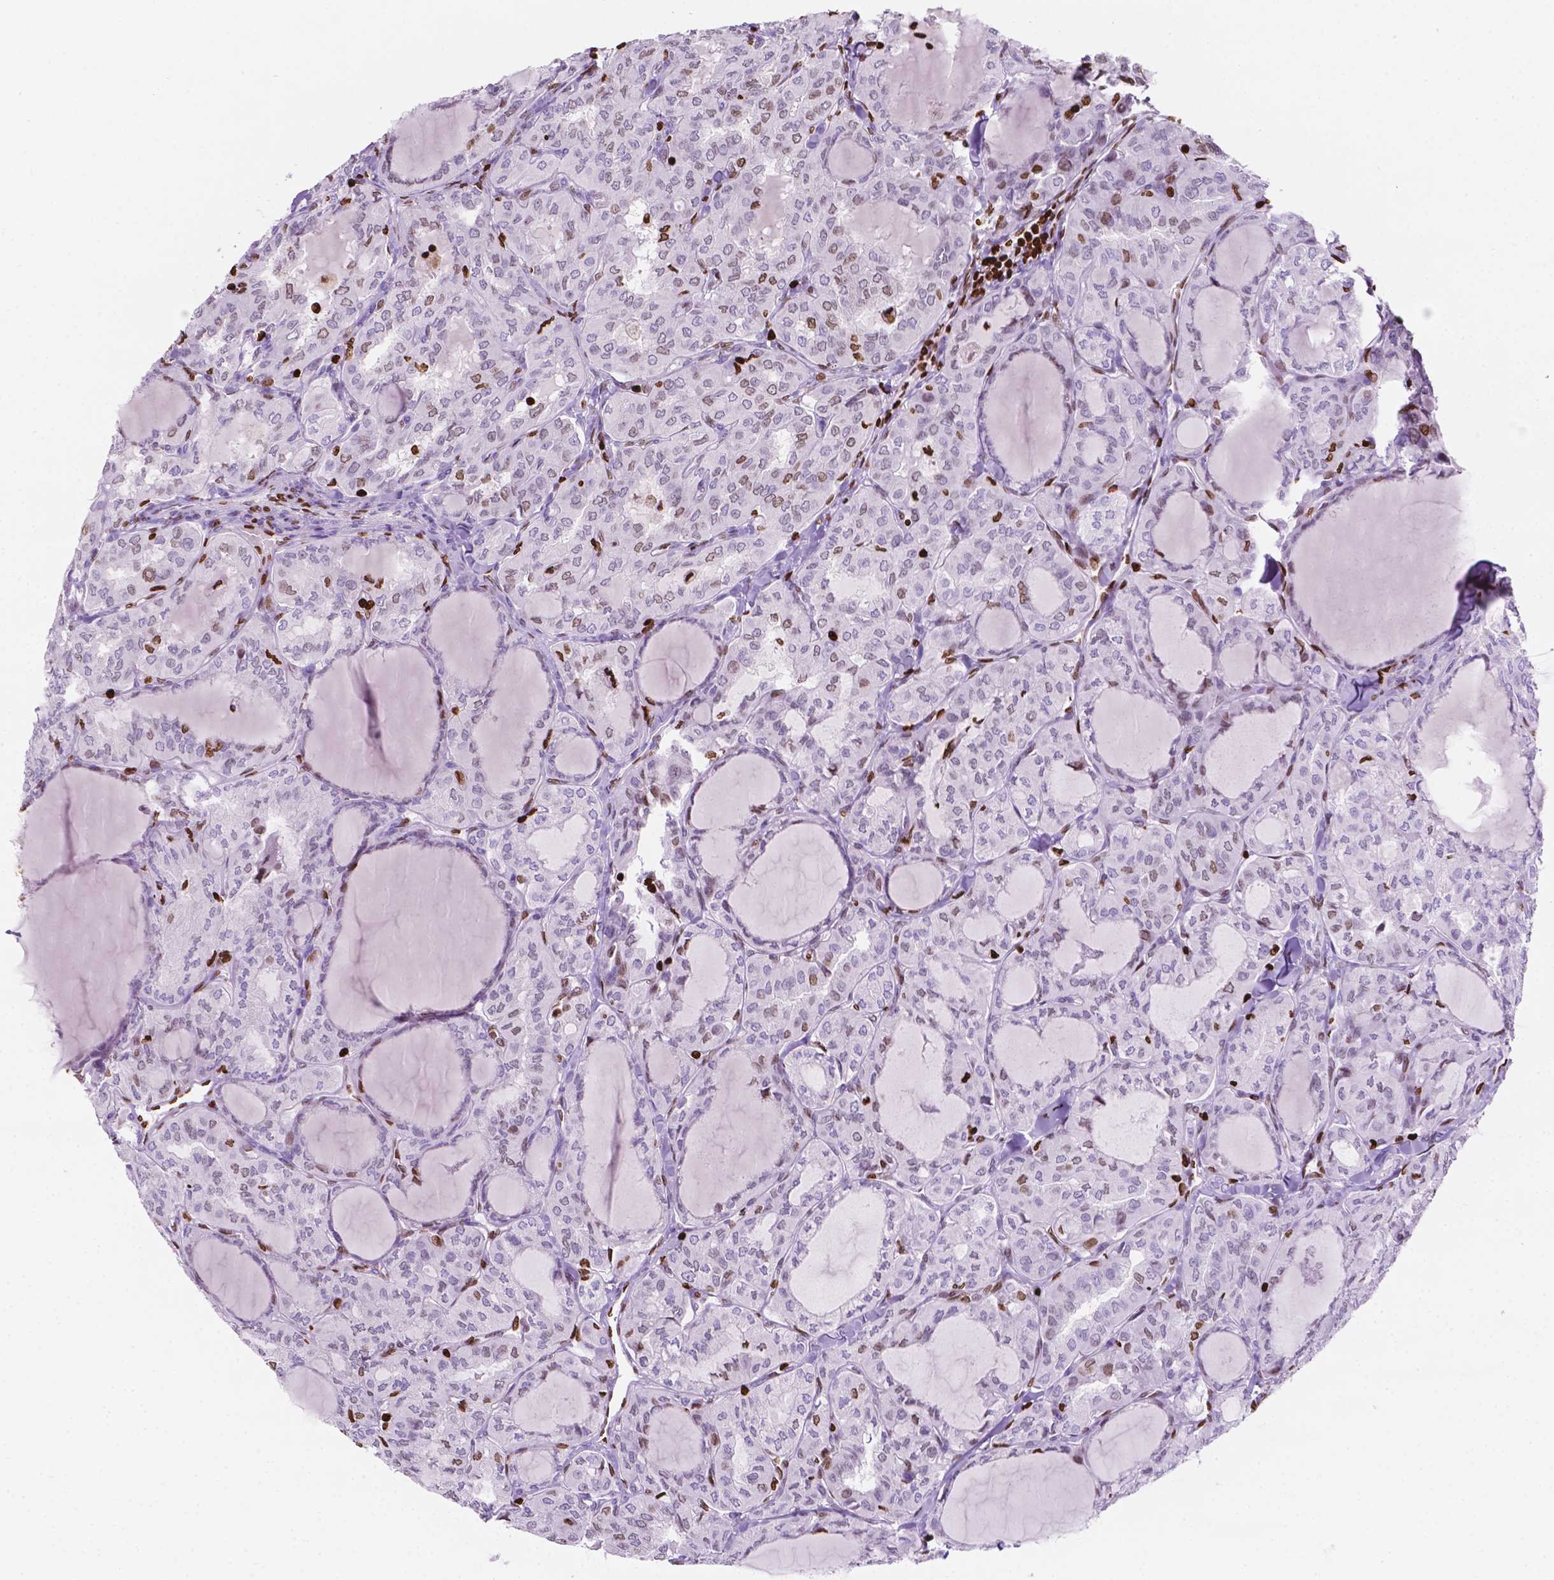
{"staining": {"intensity": "weak", "quantity": "<25%", "location": "nuclear"}, "tissue": "thyroid cancer", "cell_type": "Tumor cells", "image_type": "cancer", "snomed": [{"axis": "morphology", "description": "Papillary adenocarcinoma, NOS"}, {"axis": "topography", "description": "Thyroid gland"}], "caption": "Micrograph shows no significant protein positivity in tumor cells of papillary adenocarcinoma (thyroid).", "gene": "CBY3", "patient": {"sex": "male", "age": 20}}